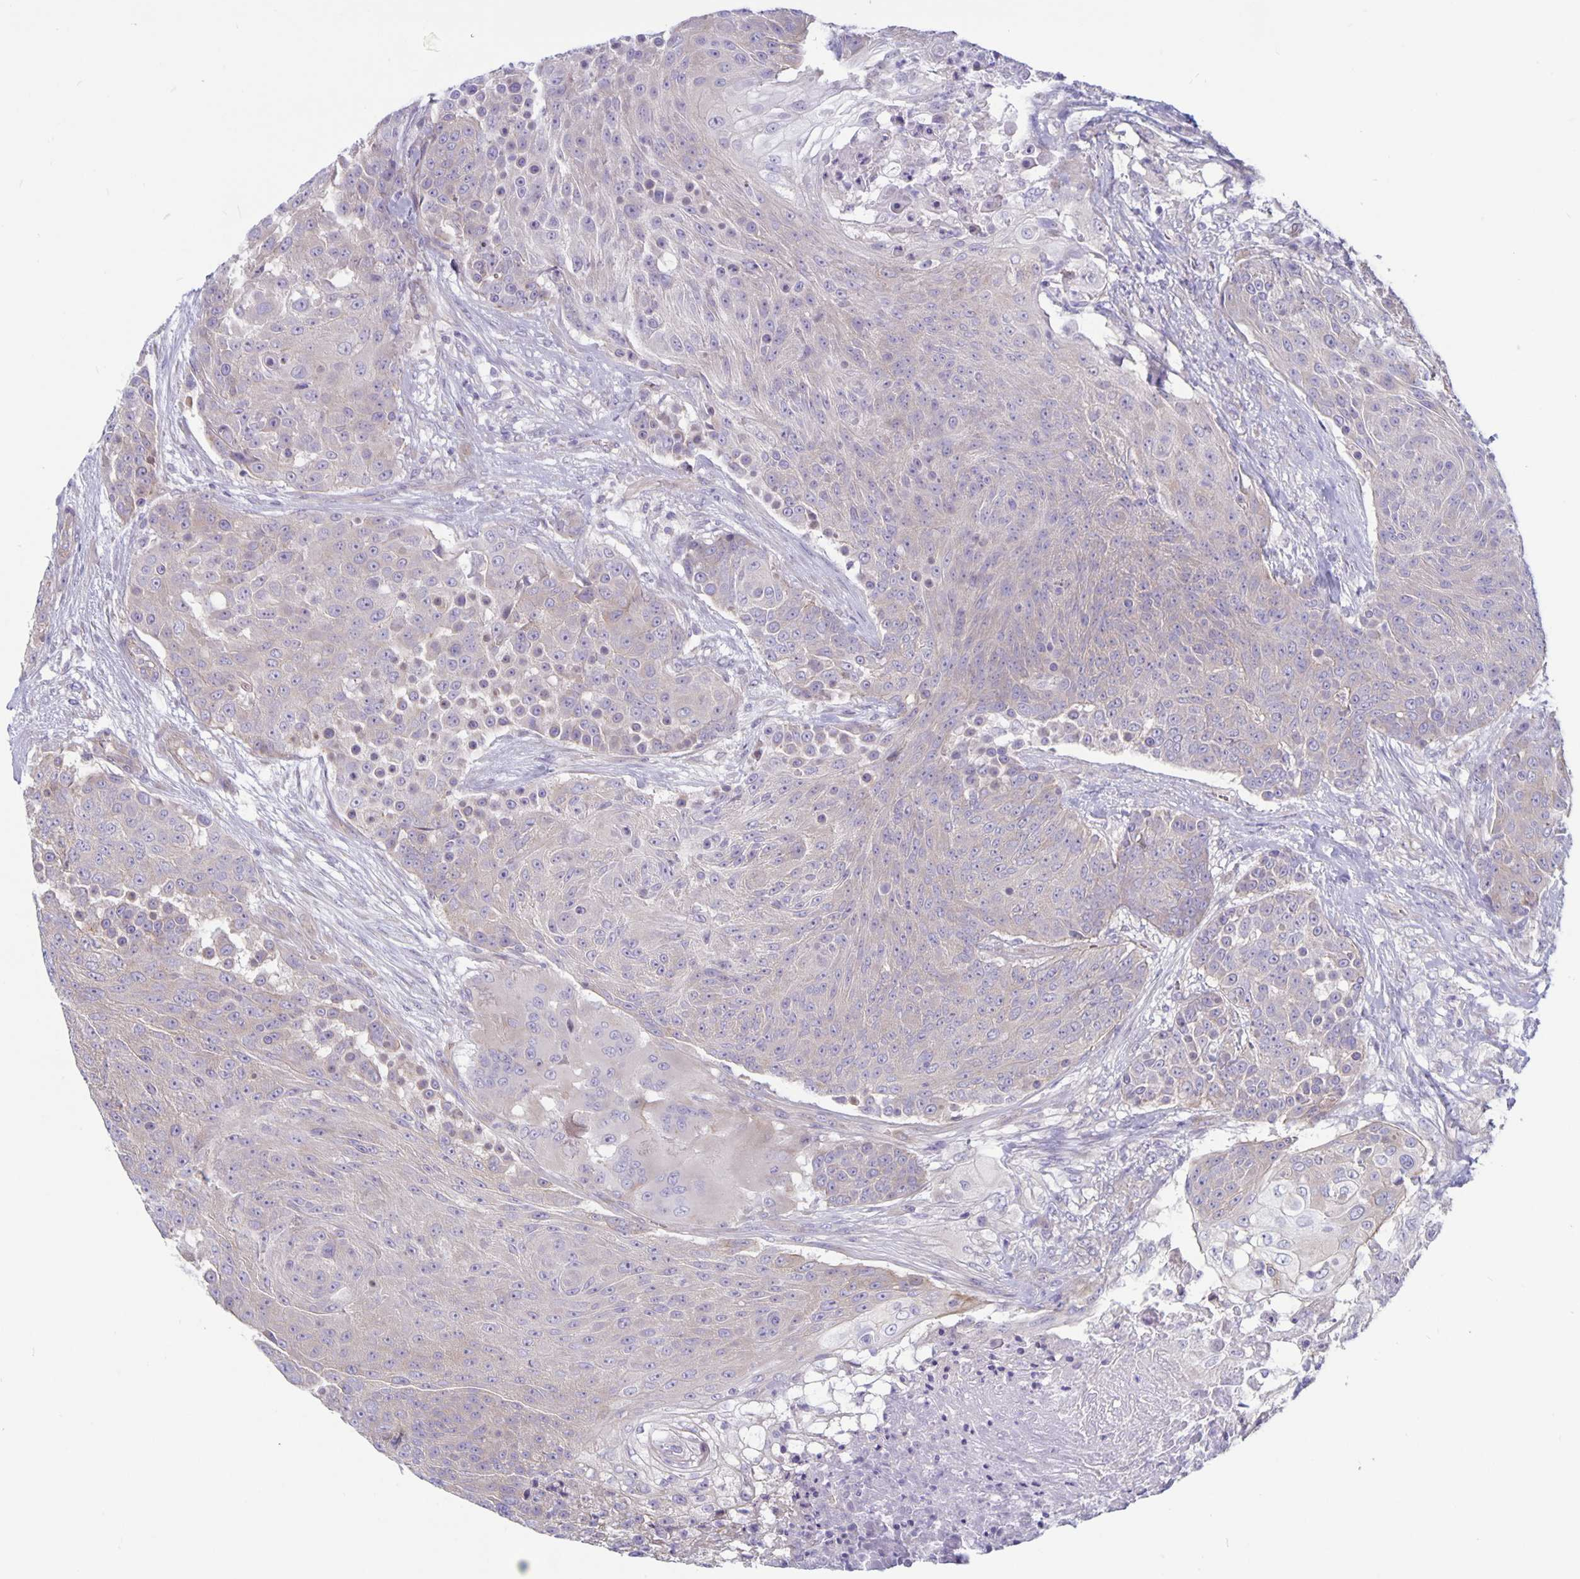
{"staining": {"intensity": "negative", "quantity": "none", "location": "none"}, "tissue": "urothelial cancer", "cell_type": "Tumor cells", "image_type": "cancer", "snomed": [{"axis": "morphology", "description": "Urothelial carcinoma, High grade"}, {"axis": "topography", "description": "Urinary bladder"}], "caption": "High-grade urothelial carcinoma was stained to show a protein in brown. There is no significant staining in tumor cells.", "gene": "PLCB3", "patient": {"sex": "female", "age": 63}}